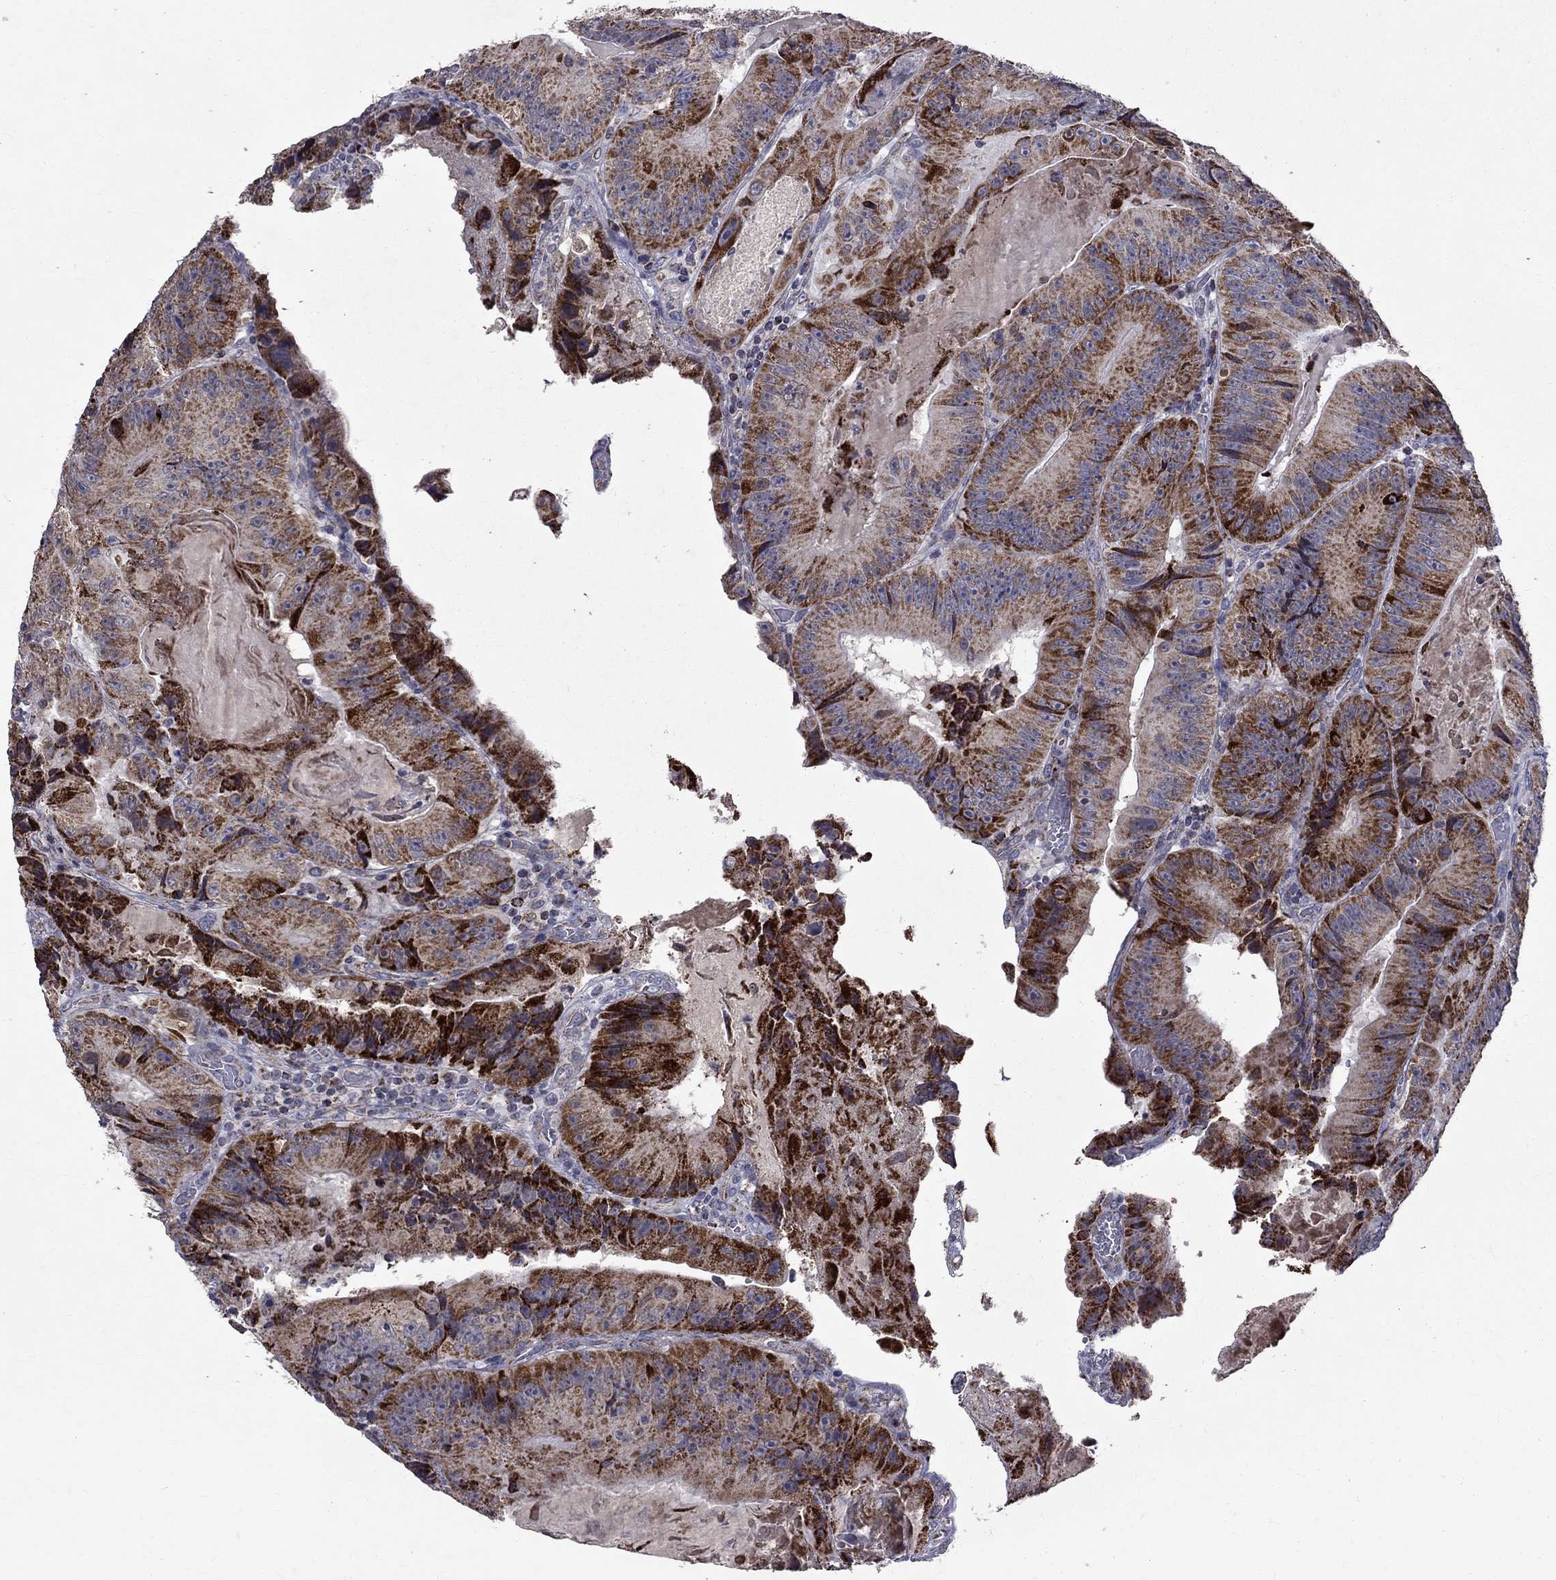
{"staining": {"intensity": "strong", "quantity": "25%-75%", "location": "cytoplasmic/membranous"}, "tissue": "colorectal cancer", "cell_type": "Tumor cells", "image_type": "cancer", "snomed": [{"axis": "morphology", "description": "Adenocarcinoma, NOS"}, {"axis": "topography", "description": "Colon"}], "caption": "A brown stain labels strong cytoplasmic/membranous expression of a protein in colorectal adenocarcinoma tumor cells.", "gene": "SLC4A10", "patient": {"sex": "female", "age": 86}}